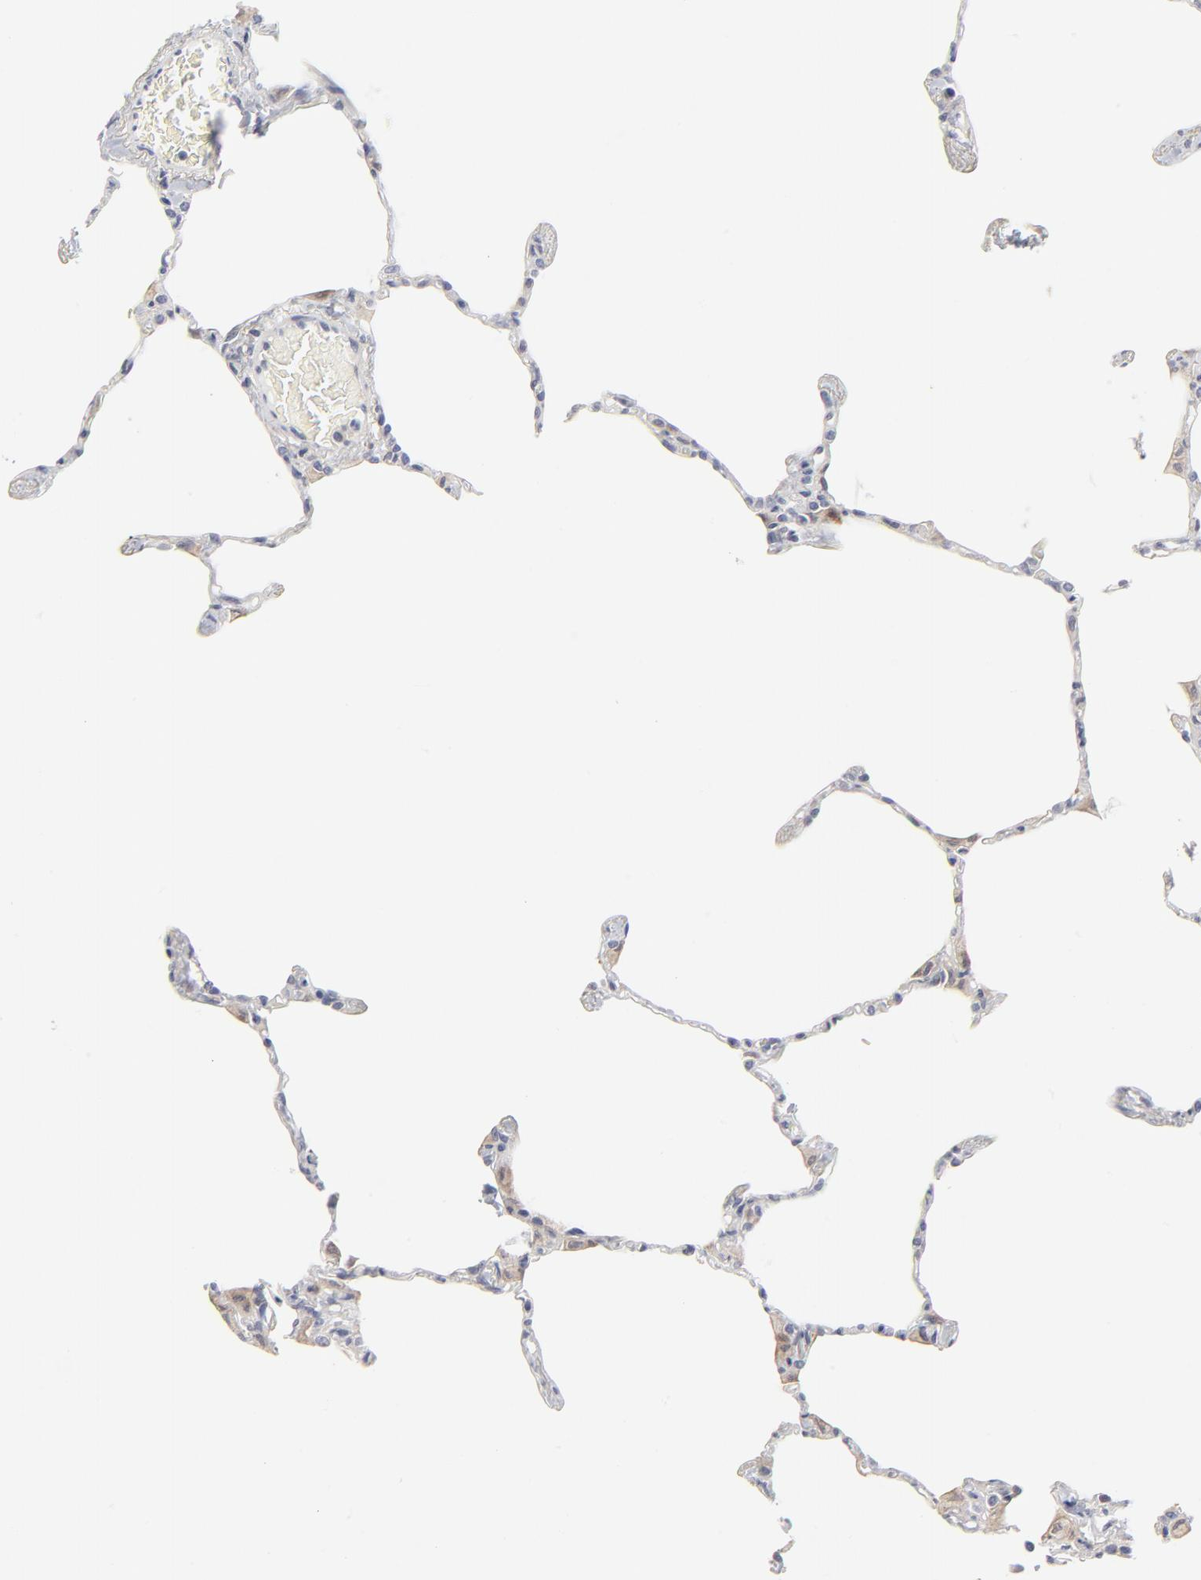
{"staining": {"intensity": "negative", "quantity": "none", "location": "none"}, "tissue": "lung", "cell_type": "Alveolar cells", "image_type": "normal", "snomed": [{"axis": "morphology", "description": "Normal tissue, NOS"}, {"axis": "topography", "description": "Lung"}], "caption": "Immunohistochemistry (IHC) histopathology image of unremarkable lung: lung stained with DAB (3,3'-diaminobenzidine) demonstrates no significant protein expression in alveolar cells.", "gene": "AURKA", "patient": {"sex": "female", "age": 49}}